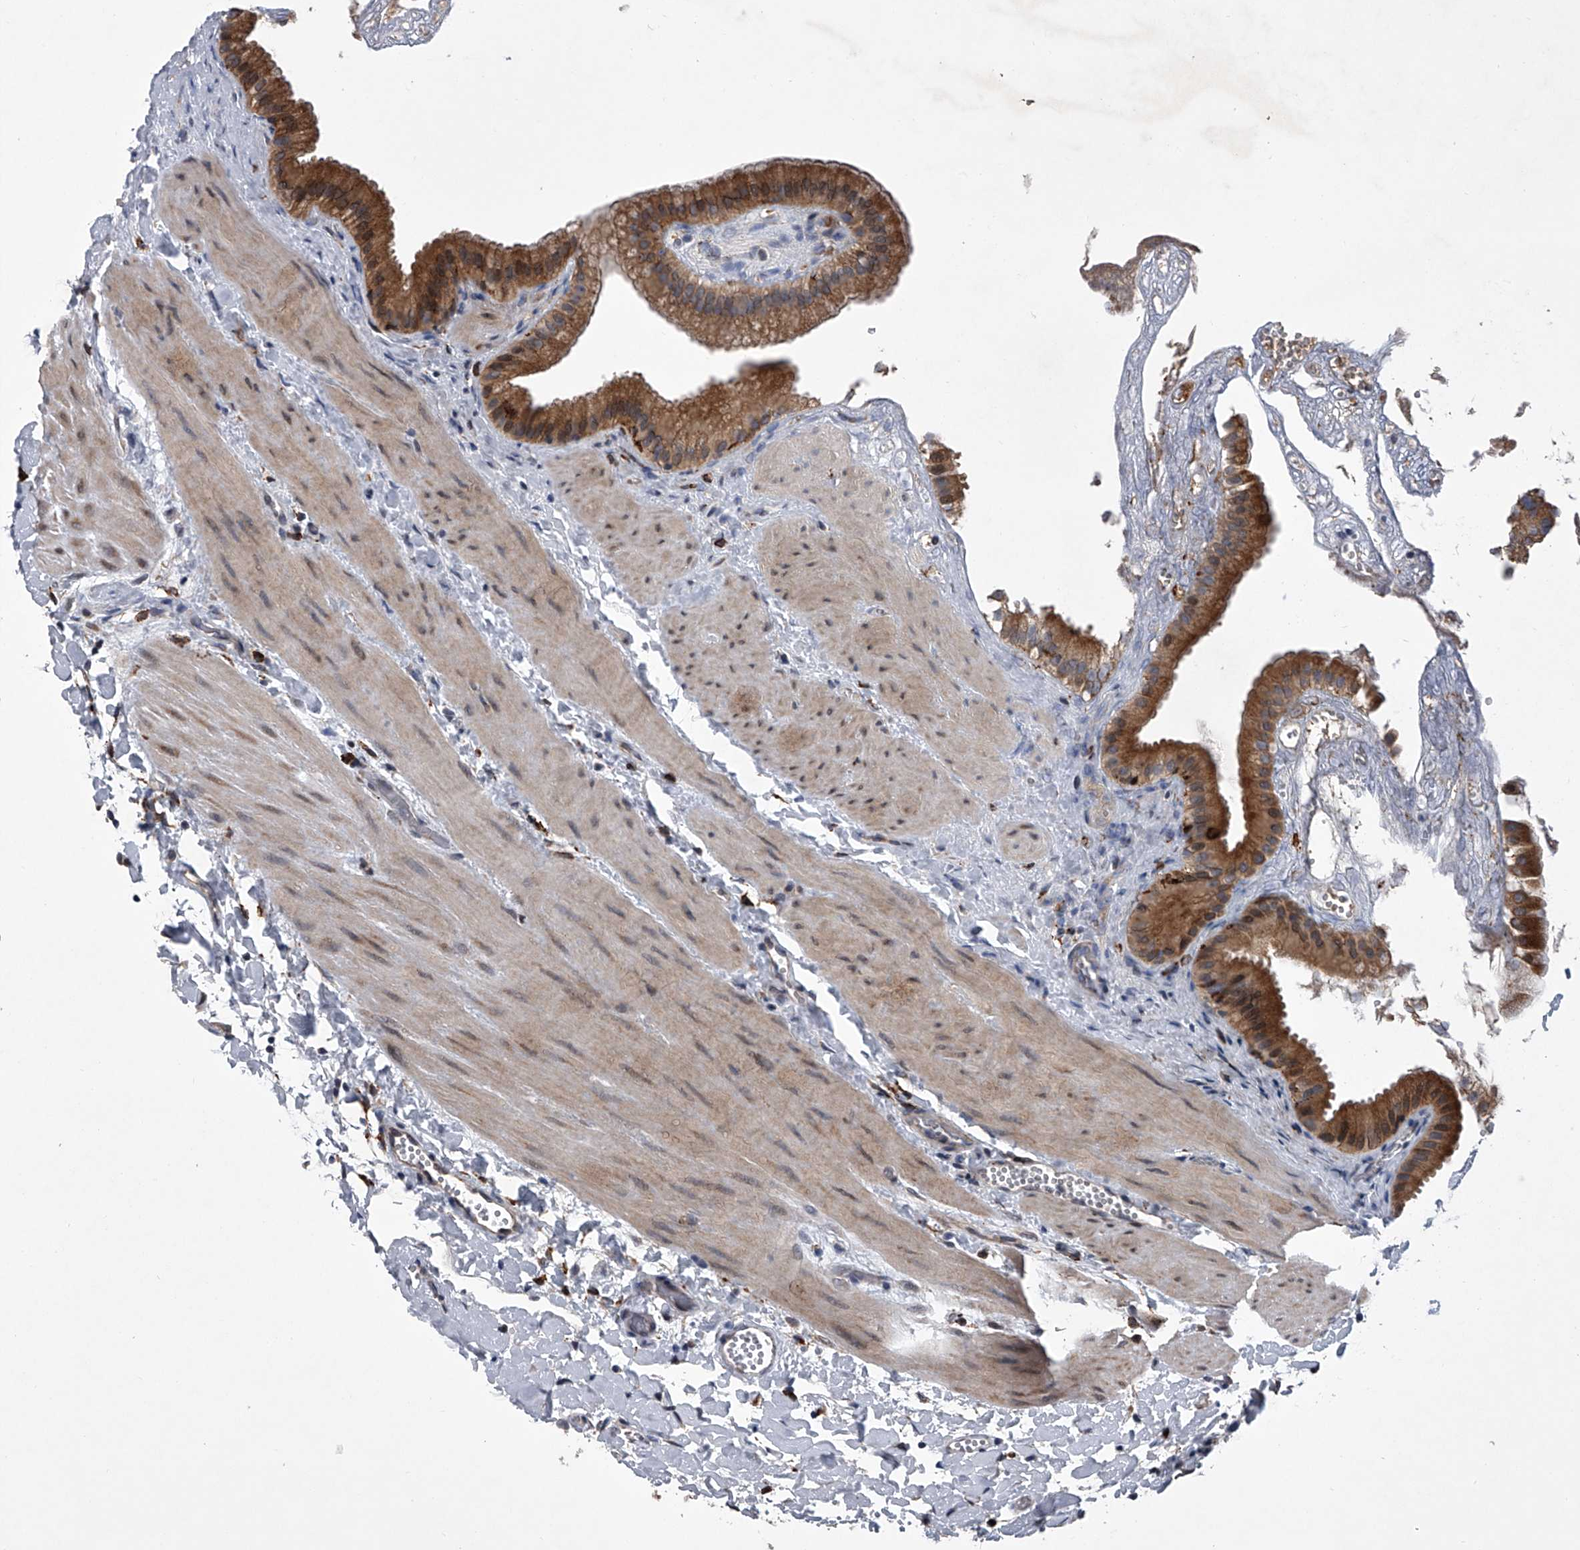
{"staining": {"intensity": "strong", "quantity": "25%-75%", "location": "cytoplasmic/membranous"}, "tissue": "gallbladder", "cell_type": "Glandular cells", "image_type": "normal", "snomed": [{"axis": "morphology", "description": "Normal tissue, NOS"}, {"axis": "topography", "description": "Gallbladder"}], "caption": "Immunohistochemistry (IHC) image of normal gallbladder: human gallbladder stained using immunohistochemistry demonstrates high levels of strong protein expression localized specifically in the cytoplasmic/membranous of glandular cells, appearing as a cytoplasmic/membranous brown color.", "gene": "TRIM8", "patient": {"sex": "male", "age": 55}}